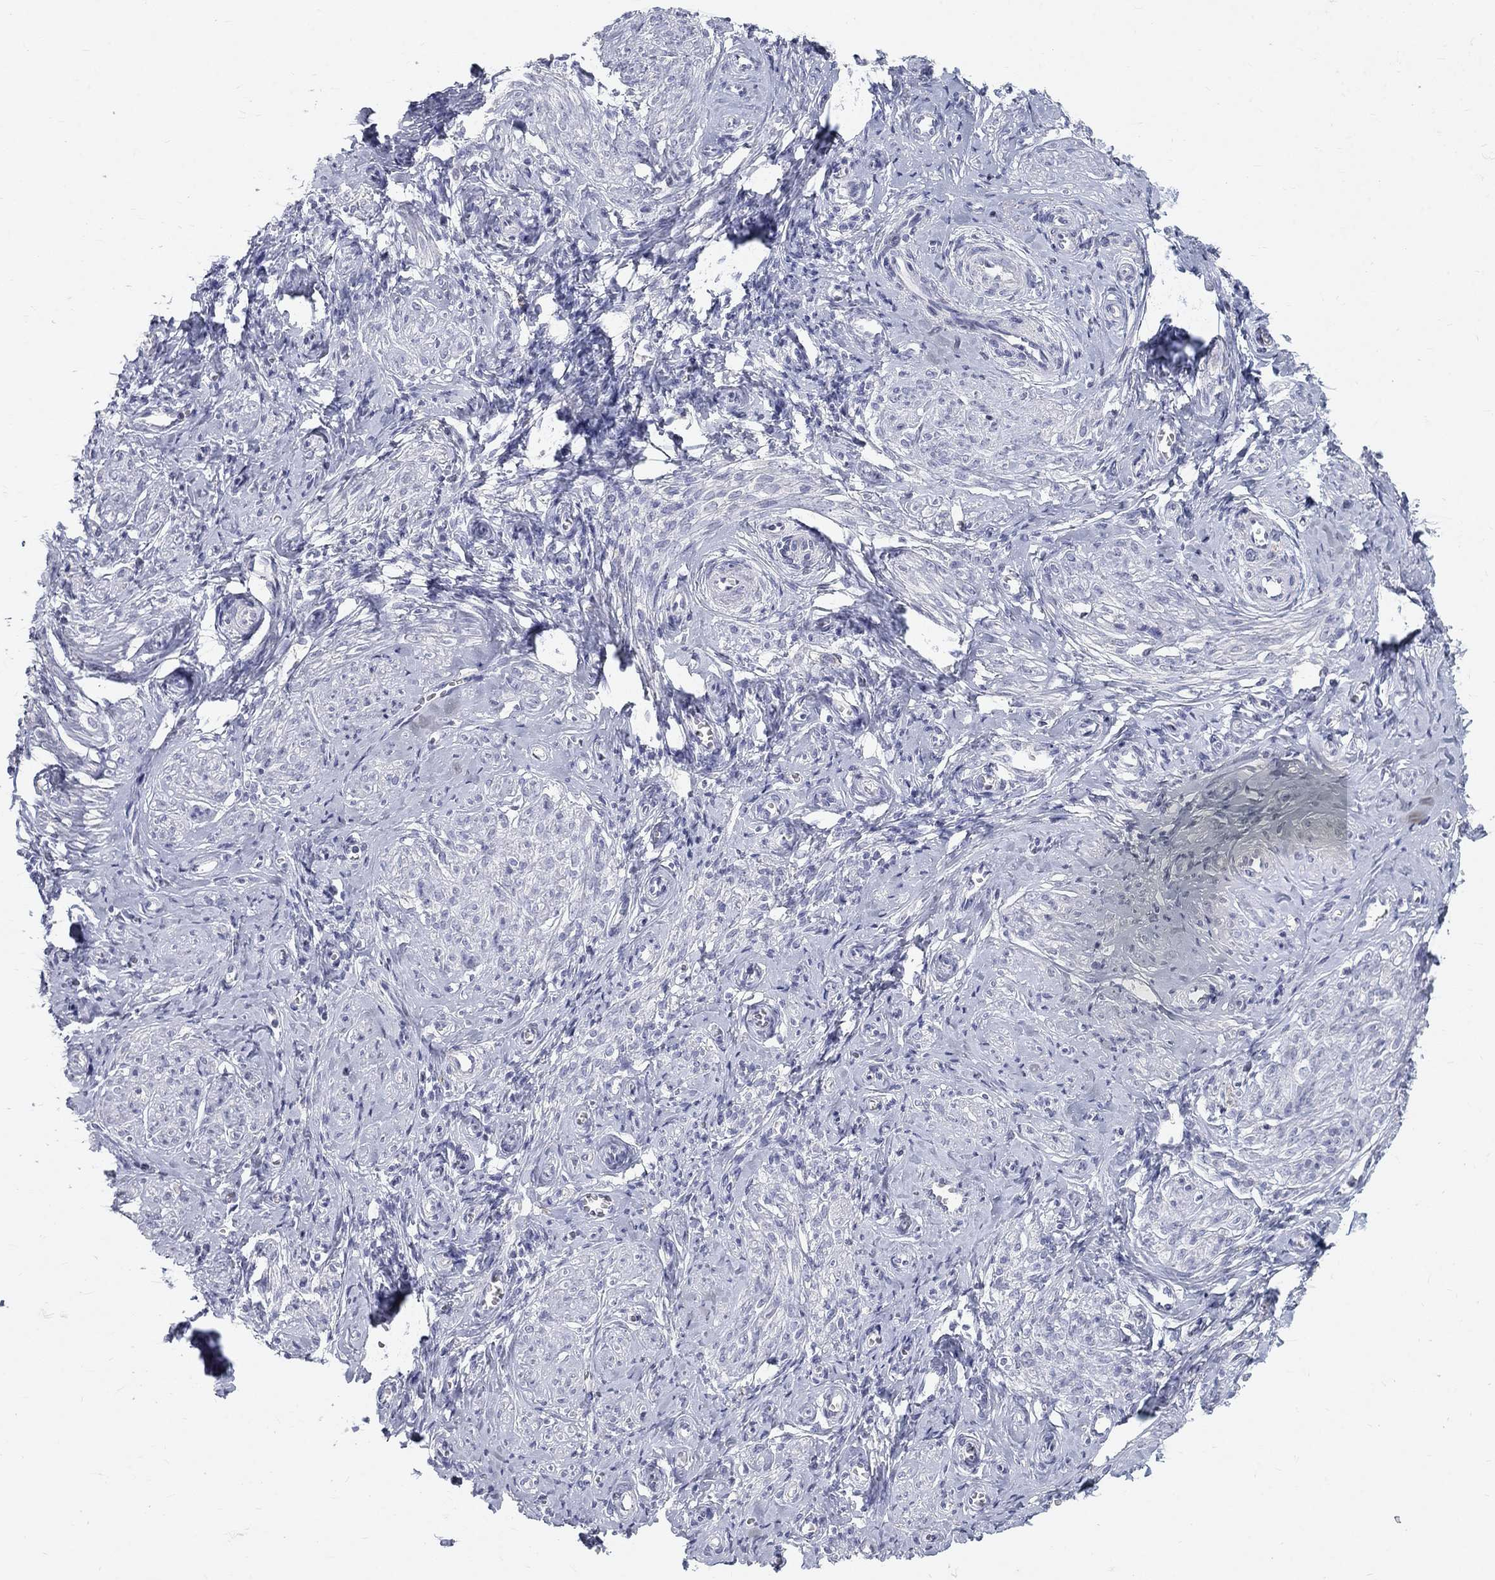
{"staining": {"intensity": "negative", "quantity": "none", "location": "none"}, "tissue": "endometrium", "cell_type": "Cells in endometrial stroma", "image_type": "normal", "snomed": [{"axis": "morphology", "description": "Normal tissue, NOS"}, {"axis": "topography", "description": "Cervix"}, {"axis": "topography", "description": "Endometrium"}], "caption": "Immunohistochemistry (IHC) image of normal endometrium stained for a protein (brown), which exhibits no staining in cells in endometrial stroma.", "gene": "PTH1R", "patient": {"sex": "female", "age": 37}}